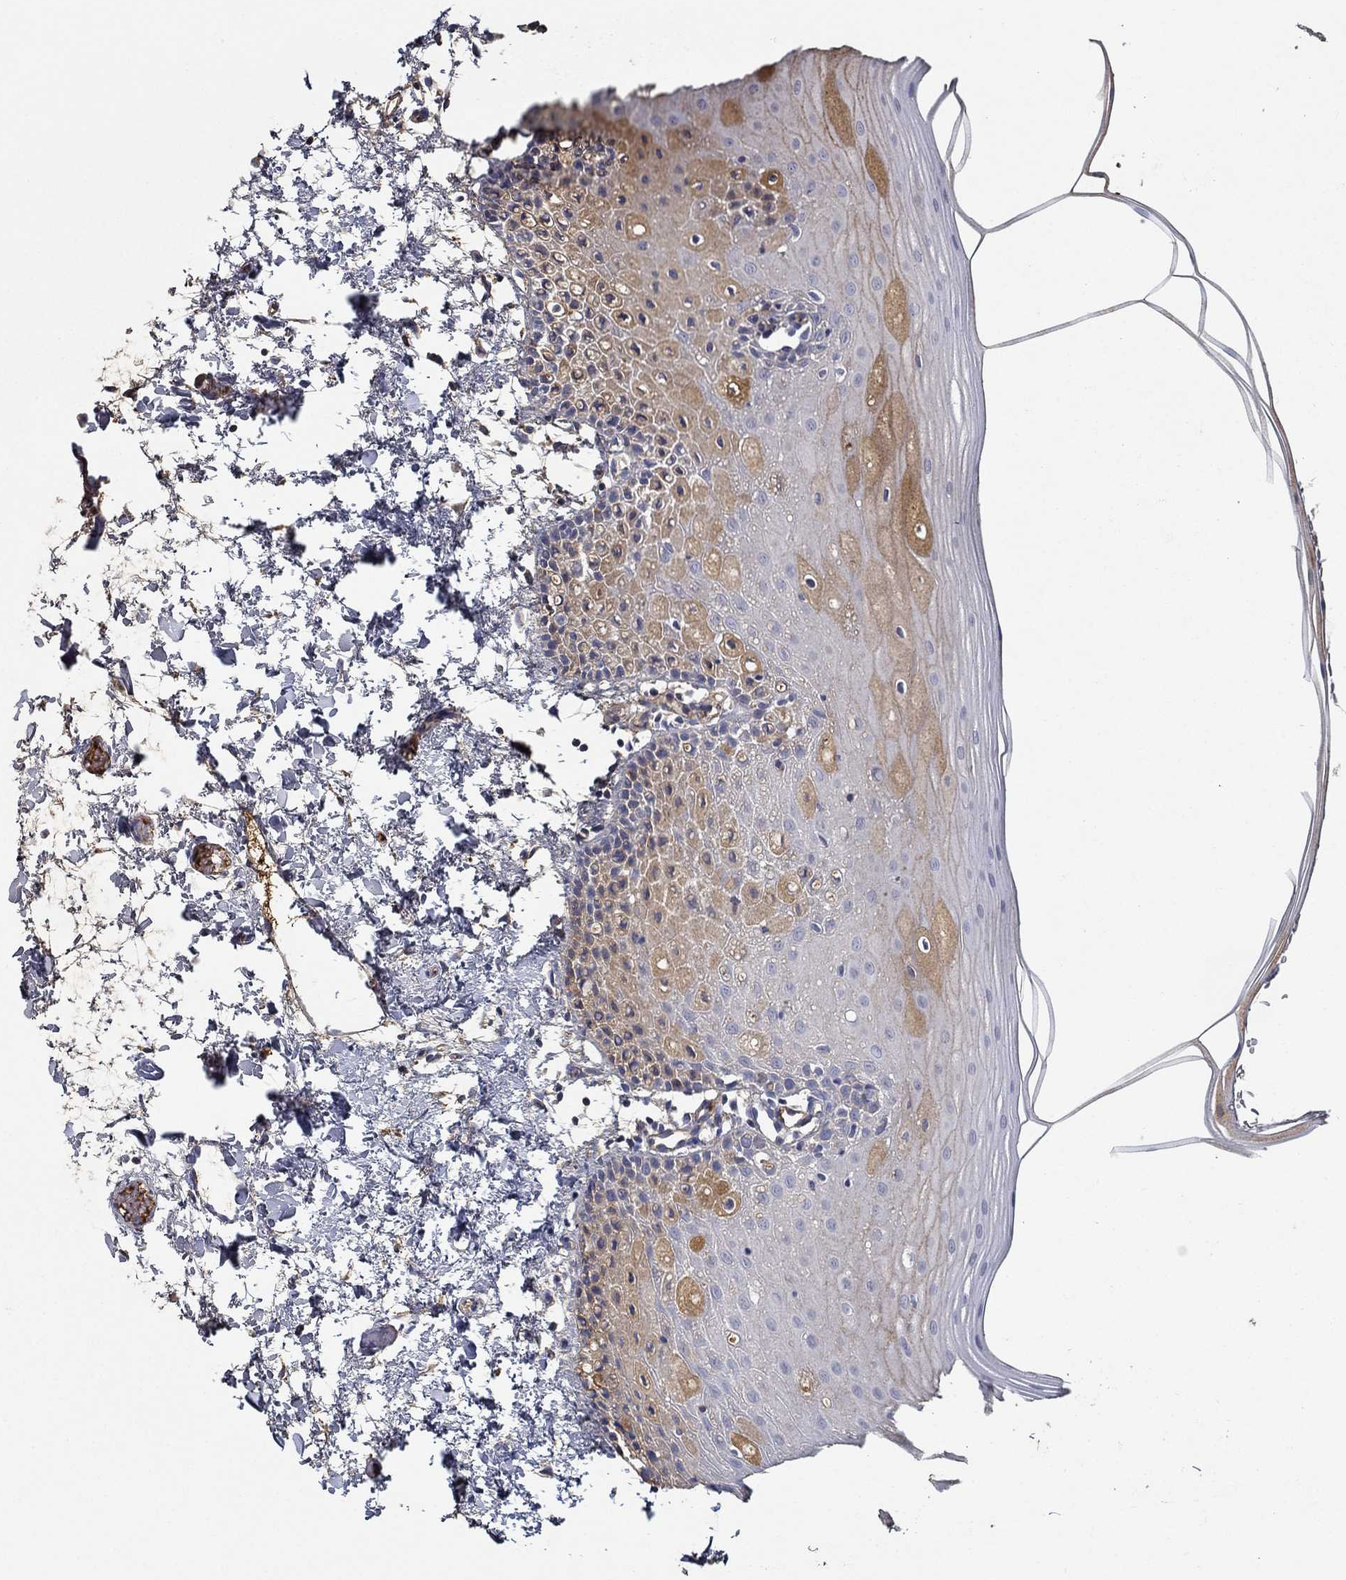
{"staining": {"intensity": "weak", "quantity": "<25%", "location": "cytoplasmic/membranous"}, "tissue": "oral mucosa", "cell_type": "Squamous epithelial cells", "image_type": "normal", "snomed": [{"axis": "morphology", "description": "Normal tissue, NOS"}, {"axis": "topography", "description": "Oral tissue"}], "caption": "Micrograph shows no protein positivity in squamous epithelial cells of benign oral mucosa. (Immunohistochemistry, brightfield microscopy, high magnification).", "gene": "IL10", "patient": {"sex": "male", "age": 81}}